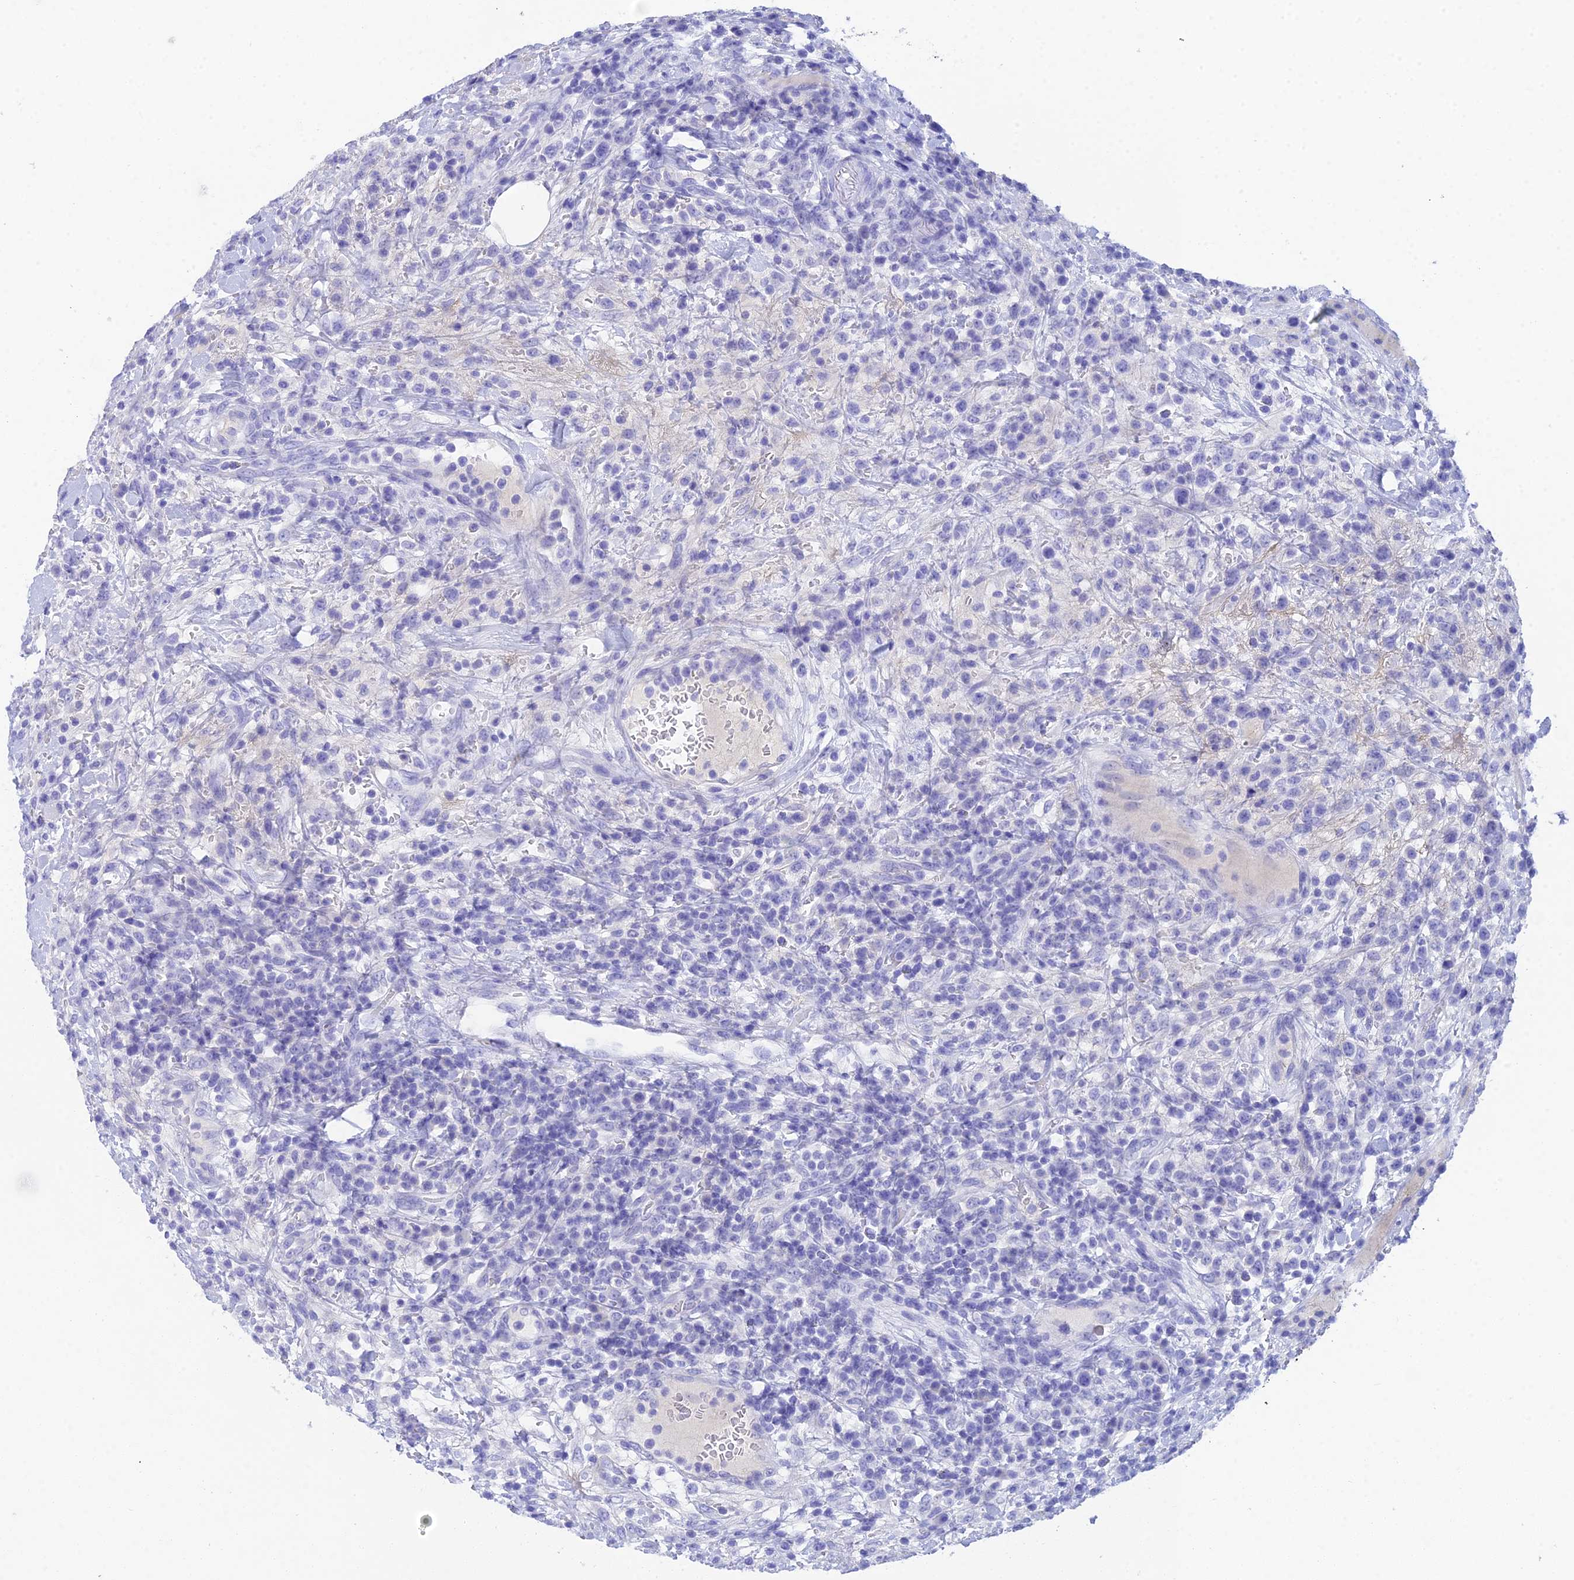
{"staining": {"intensity": "negative", "quantity": "none", "location": "none"}, "tissue": "lymphoma", "cell_type": "Tumor cells", "image_type": "cancer", "snomed": [{"axis": "morphology", "description": "Malignant lymphoma, non-Hodgkin's type, High grade"}, {"axis": "topography", "description": "Colon"}], "caption": "High-grade malignant lymphoma, non-Hodgkin's type was stained to show a protein in brown. There is no significant positivity in tumor cells.", "gene": "REG1A", "patient": {"sex": "female", "age": 53}}